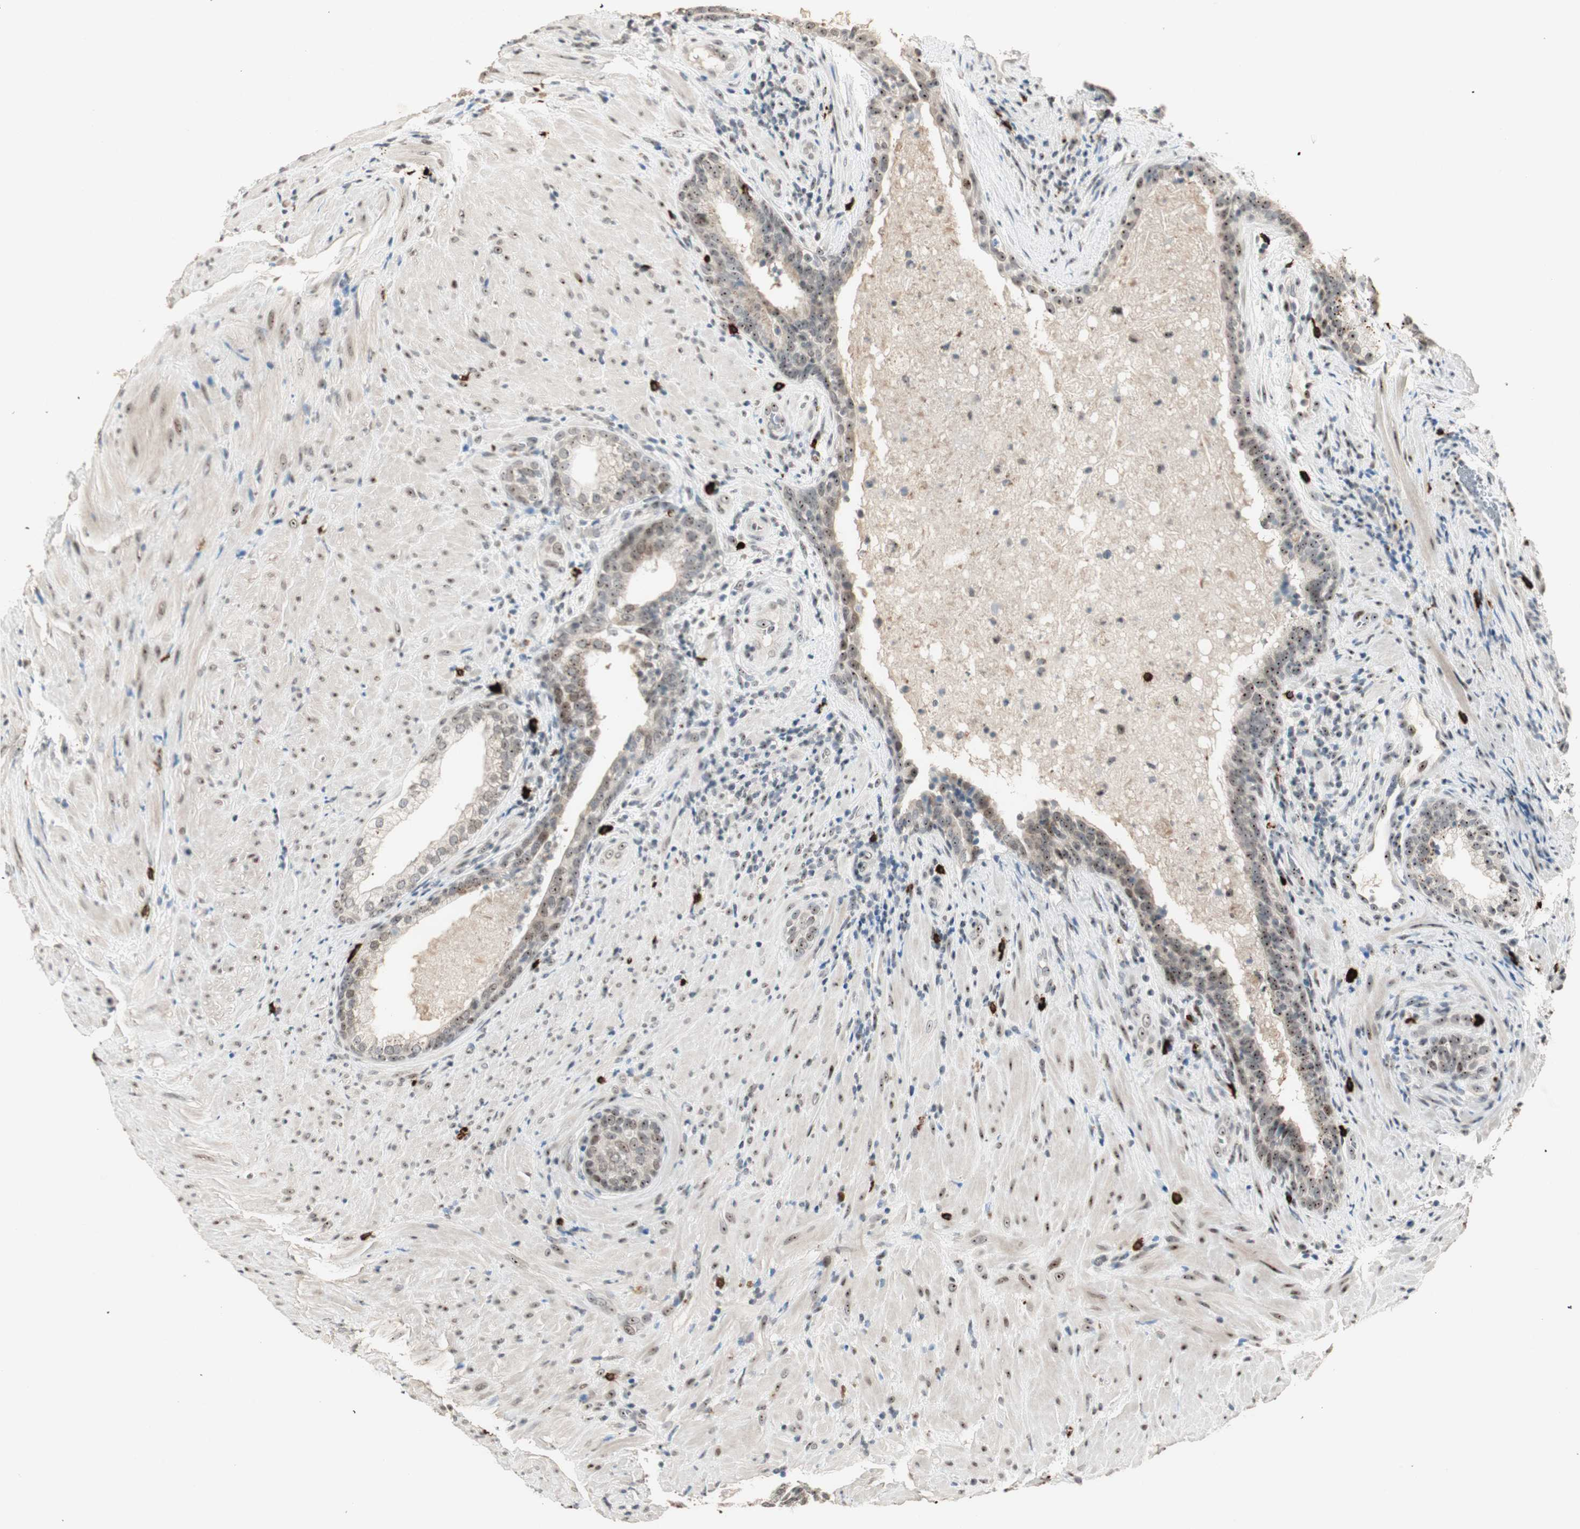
{"staining": {"intensity": "moderate", "quantity": ">75%", "location": "nuclear"}, "tissue": "prostate", "cell_type": "Glandular cells", "image_type": "normal", "snomed": [{"axis": "morphology", "description": "Normal tissue, NOS"}, {"axis": "topography", "description": "Prostate"}], "caption": "Protein expression by IHC reveals moderate nuclear expression in approximately >75% of glandular cells in unremarkable prostate.", "gene": "ETV4", "patient": {"sex": "male", "age": 76}}